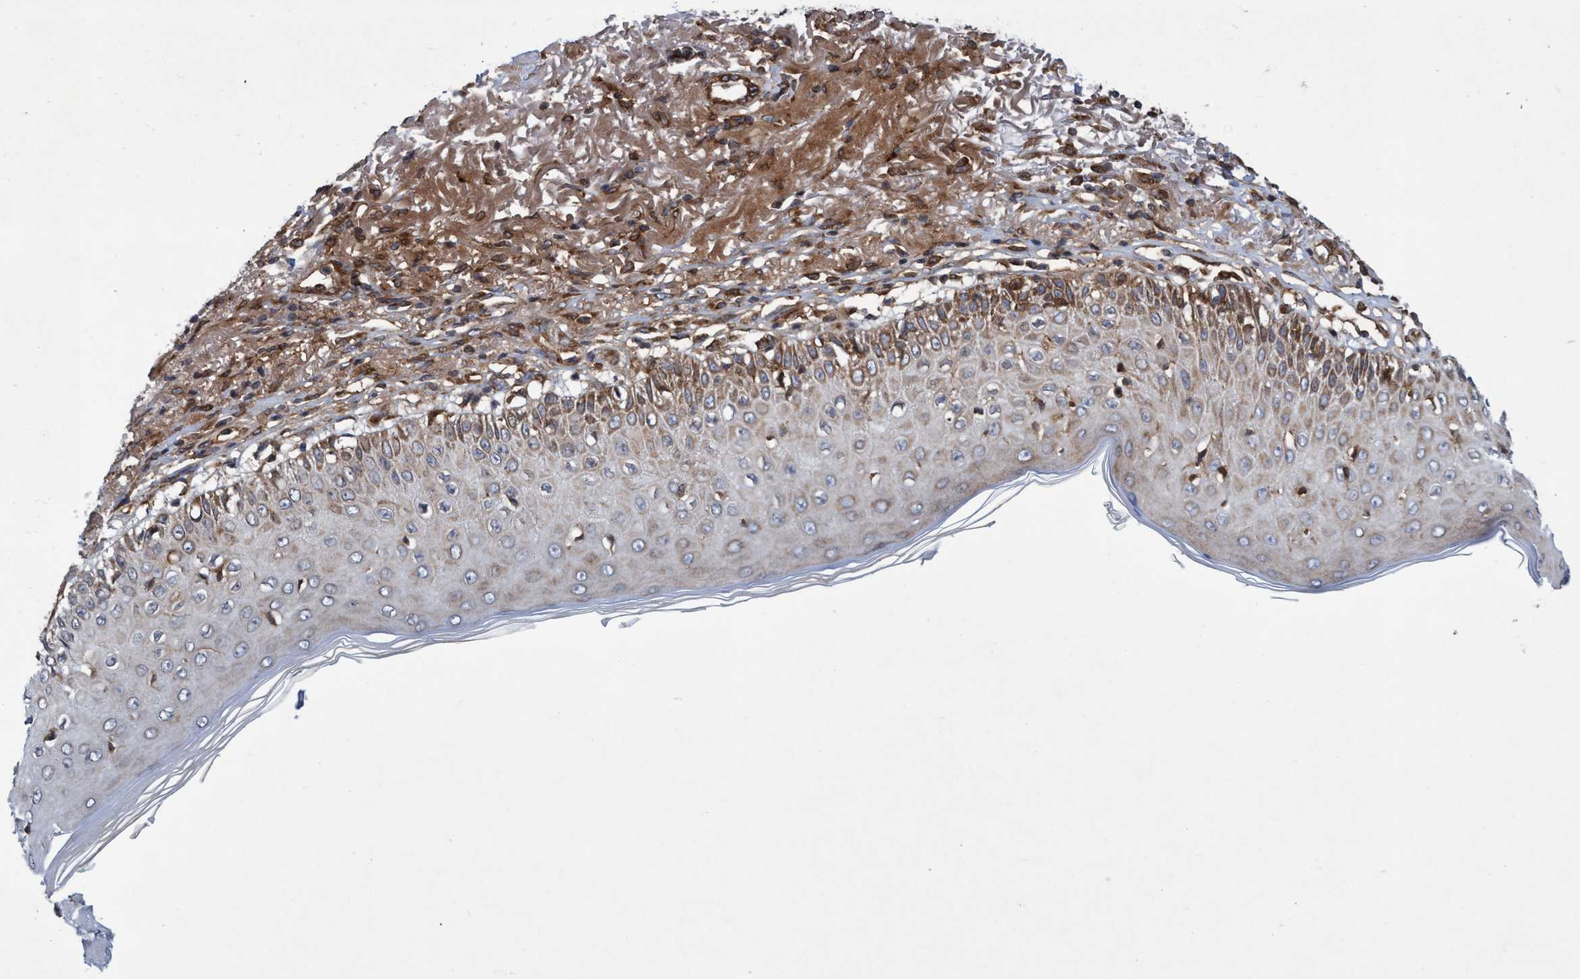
{"staining": {"intensity": "moderate", "quantity": ">75%", "location": "cytoplasmic/membranous"}, "tissue": "melanoma", "cell_type": "Tumor cells", "image_type": "cancer", "snomed": [{"axis": "morphology", "description": "Necrosis, NOS"}, {"axis": "morphology", "description": "Malignant melanoma, NOS"}, {"axis": "topography", "description": "Skin"}], "caption": "This micrograph exhibits immunohistochemistry (IHC) staining of human malignant melanoma, with medium moderate cytoplasmic/membranous expression in about >75% of tumor cells.", "gene": "SLC16A3", "patient": {"sex": "female", "age": 87}}